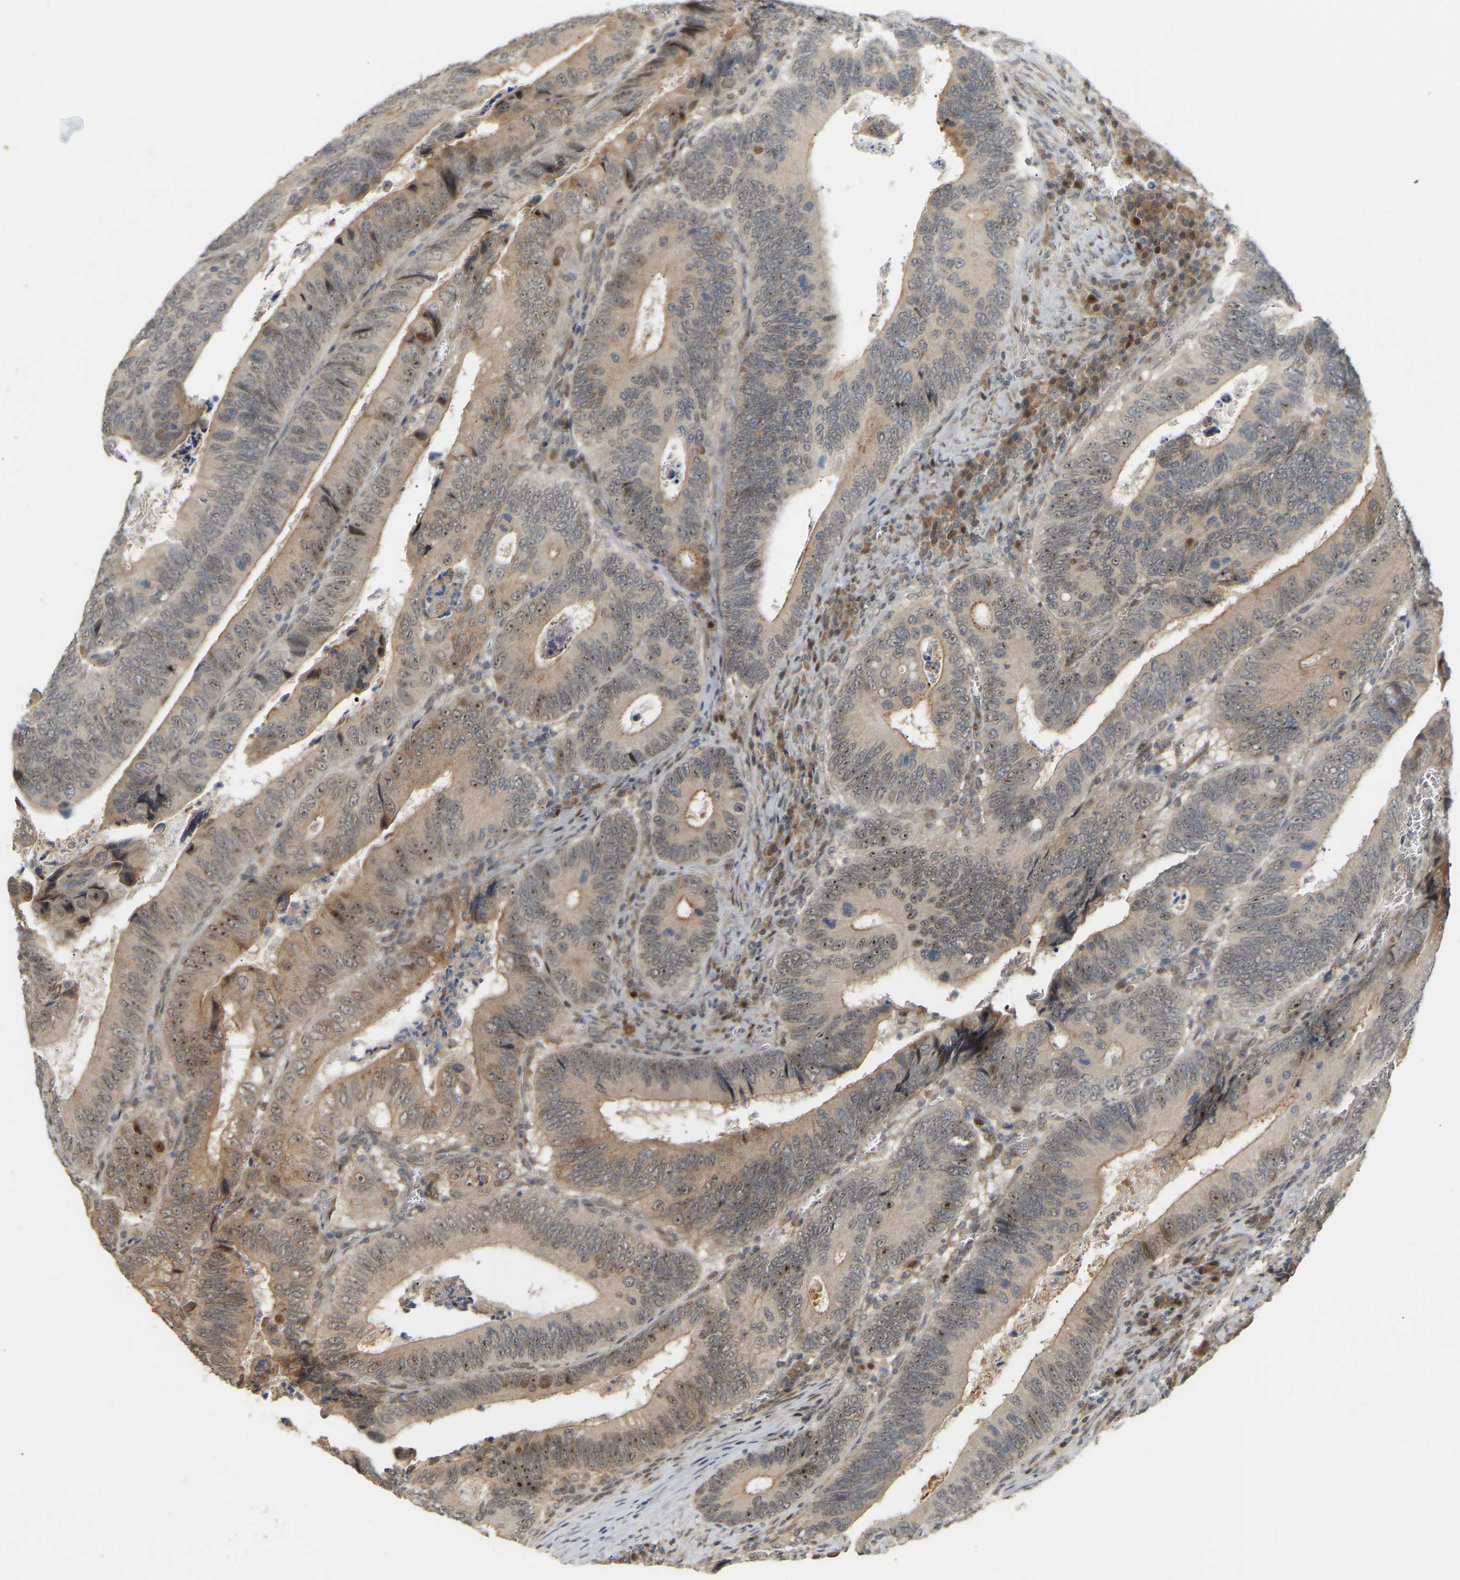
{"staining": {"intensity": "moderate", "quantity": "25%-75%", "location": "cytoplasmic/membranous,nuclear"}, "tissue": "colorectal cancer", "cell_type": "Tumor cells", "image_type": "cancer", "snomed": [{"axis": "morphology", "description": "Inflammation, NOS"}, {"axis": "morphology", "description": "Adenocarcinoma, NOS"}, {"axis": "topography", "description": "Colon"}], "caption": "Immunohistochemistry (DAB) staining of human adenocarcinoma (colorectal) shows moderate cytoplasmic/membranous and nuclear protein staining in approximately 25%-75% of tumor cells. Nuclei are stained in blue.", "gene": "PTPN4", "patient": {"sex": "male", "age": 72}}